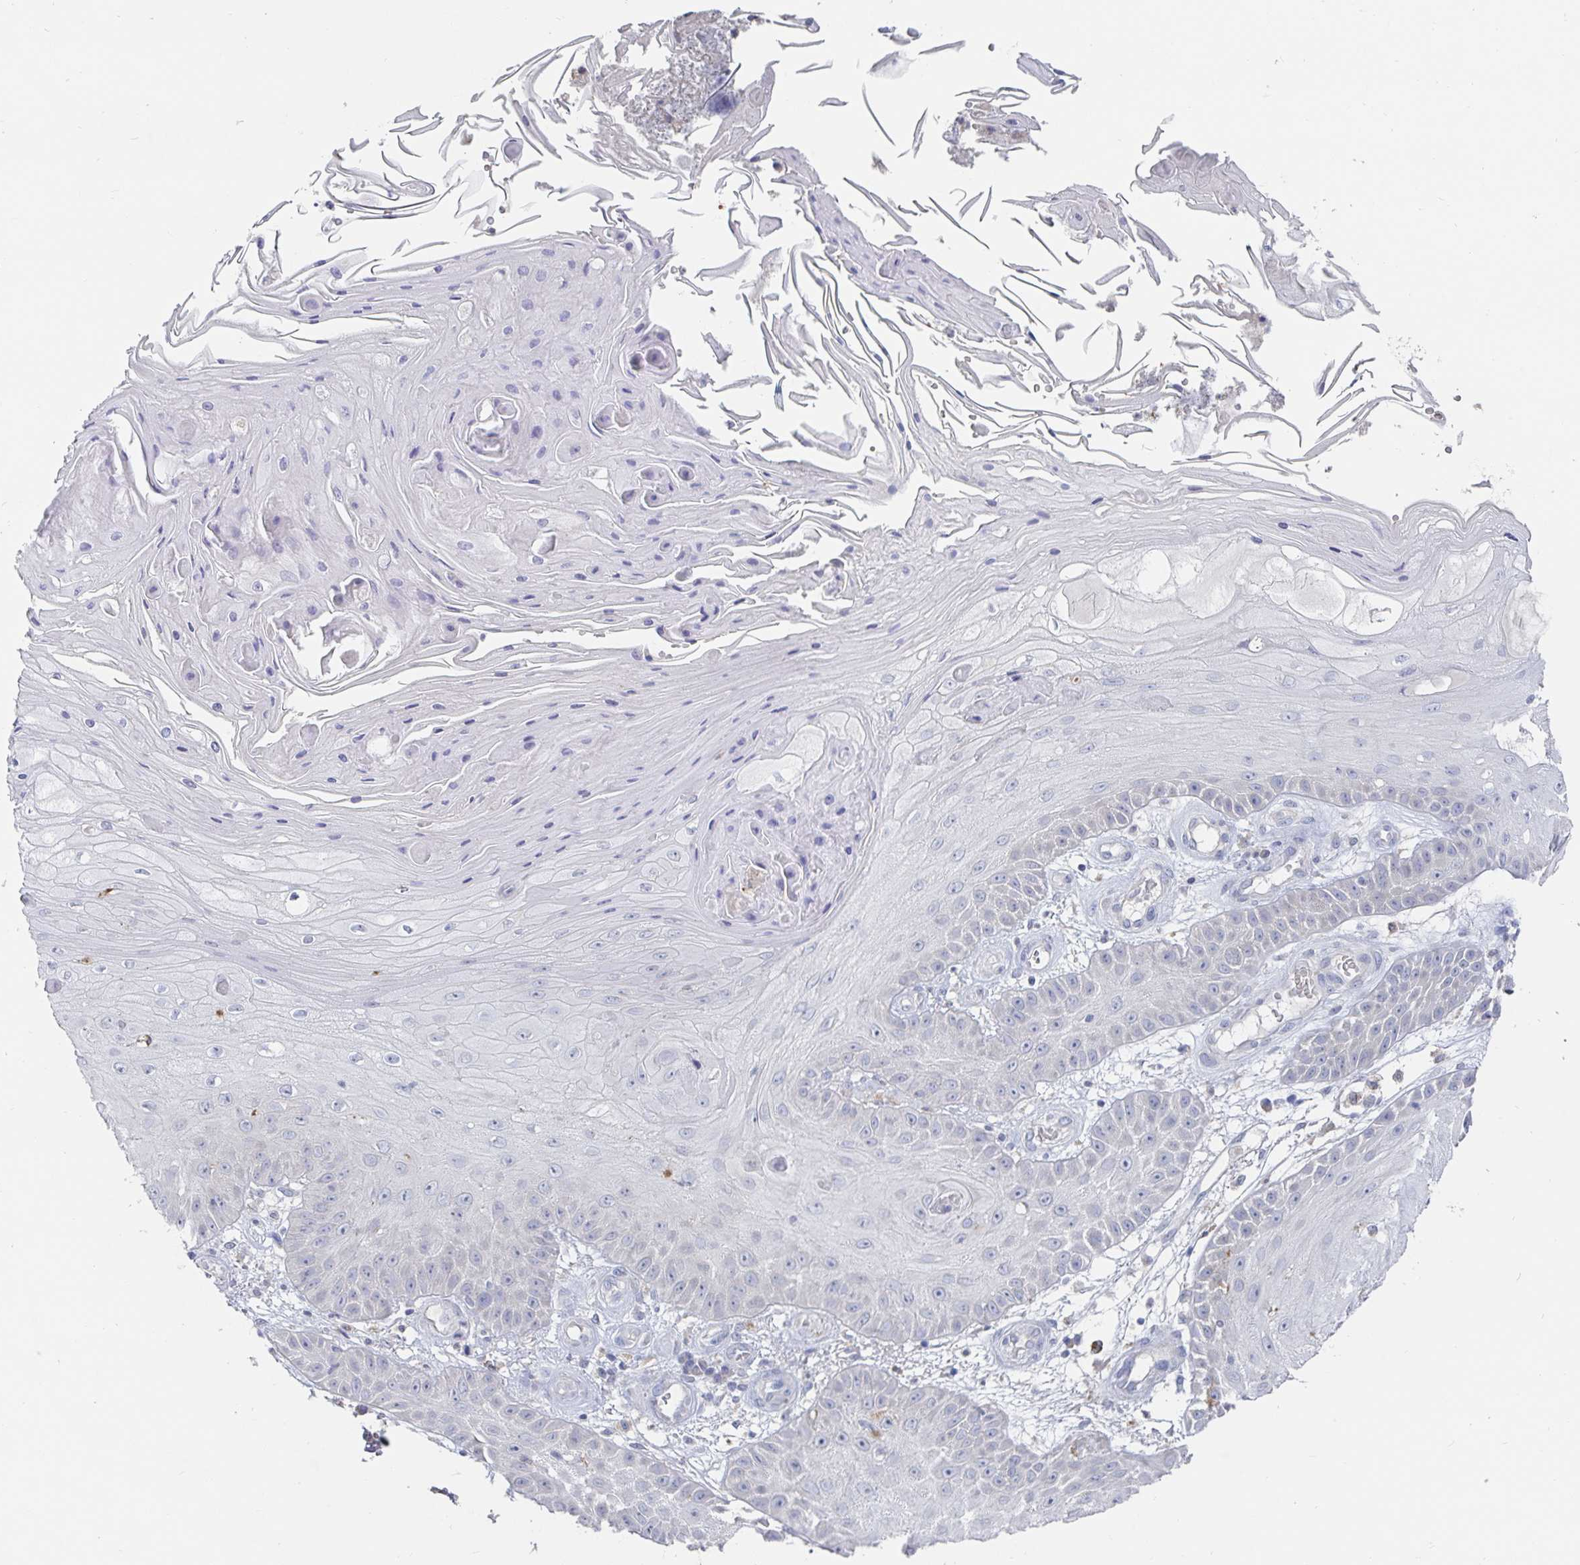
{"staining": {"intensity": "negative", "quantity": "none", "location": "none"}, "tissue": "skin cancer", "cell_type": "Tumor cells", "image_type": "cancer", "snomed": [{"axis": "morphology", "description": "Squamous cell carcinoma, NOS"}, {"axis": "topography", "description": "Skin"}], "caption": "A histopathology image of human skin cancer is negative for staining in tumor cells.", "gene": "SPPL3", "patient": {"sex": "male", "age": 70}}